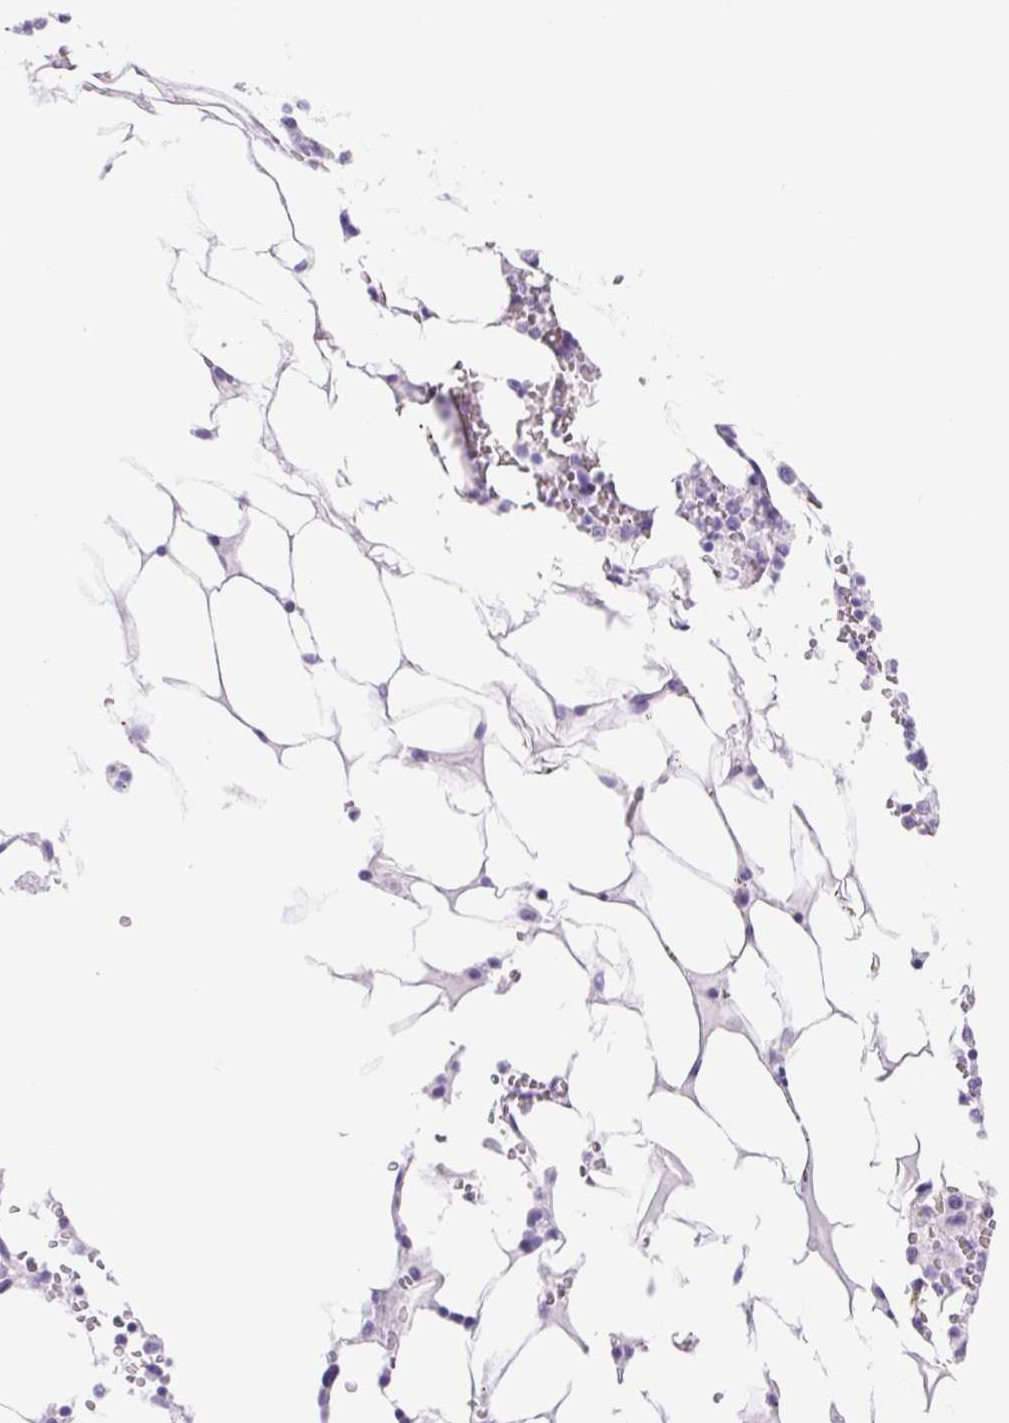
{"staining": {"intensity": "negative", "quantity": "none", "location": "none"}, "tissue": "bone marrow", "cell_type": "Hematopoietic cells", "image_type": "normal", "snomed": [{"axis": "morphology", "description": "Normal tissue, NOS"}, {"axis": "topography", "description": "Bone marrow"}], "caption": "IHC of benign human bone marrow demonstrates no positivity in hematopoietic cells. (DAB (3,3'-diaminobenzidine) immunohistochemistry, high magnification).", "gene": "CYP21A2", "patient": {"sex": "male", "age": 64}}